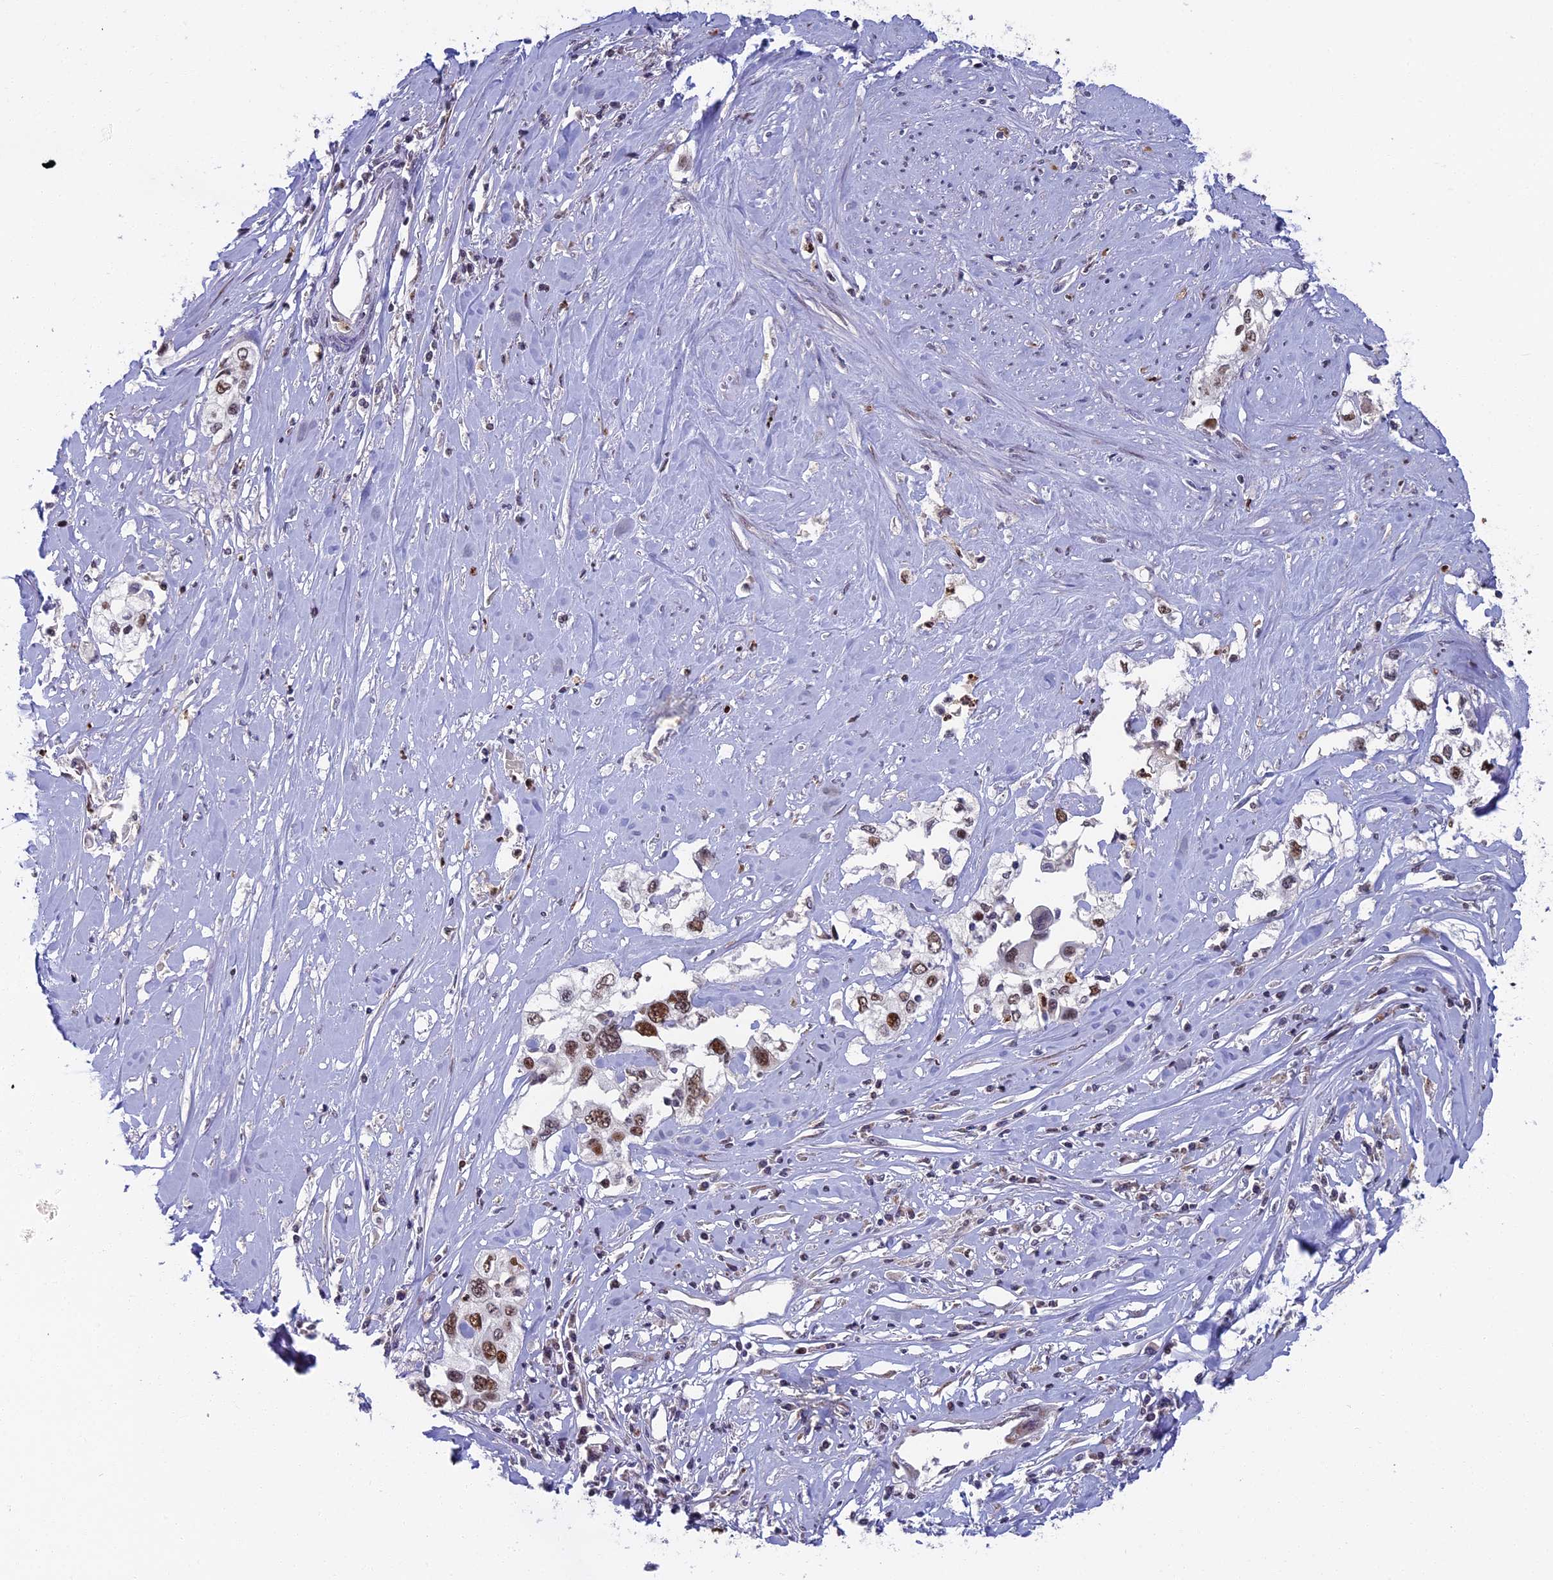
{"staining": {"intensity": "moderate", "quantity": ">75%", "location": "nuclear"}, "tissue": "cervical cancer", "cell_type": "Tumor cells", "image_type": "cancer", "snomed": [{"axis": "morphology", "description": "Squamous cell carcinoma, NOS"}, {"axis": "topography", "description": "Cervix"}], "caption": "Moderate nuclear staining is present in approximately >75% of tumor cells in cervical cancer.", "gene": "LIG1", "patient": {"sex": "female", "age": 31}}